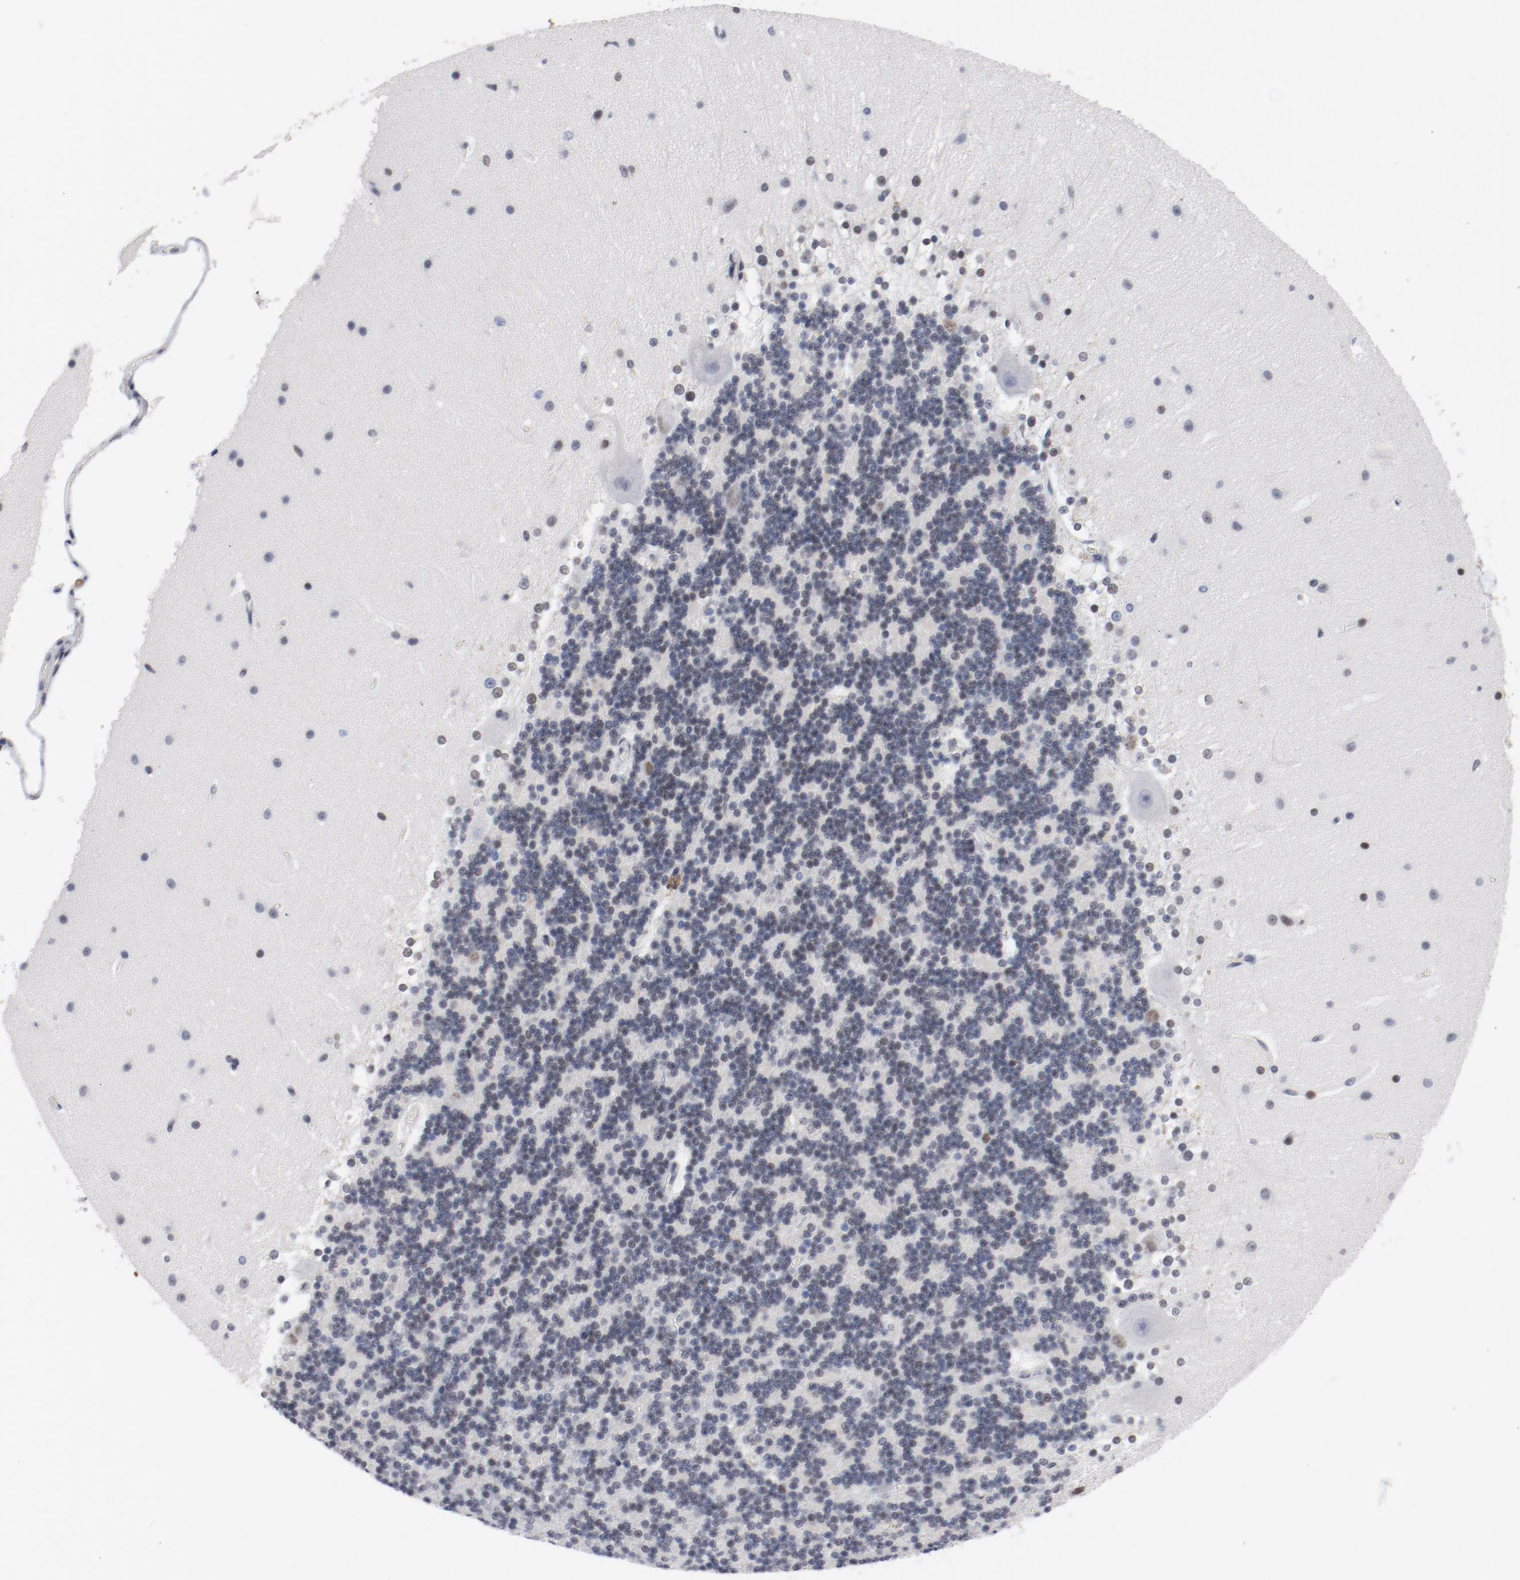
{"staining": {"intensity": "weak", "quantity": "<25%", "location": "nuclear"}, "tissue": "cerebellum", "cell_type": "Cells in granular layer", "image_type": "normal", "snomed": [{"axis": "morphology", "description": "Normal tissue, NOS"}, {"axis": "topography", "description": "Cerebellum"}], "caption": "This is an immunohistochemistry (IHC) photomicrograph of unremarkable cerebellum. There is no positivity in cells in granular layer.", "gene": "ARNT", "patient": {"sex": "female", "age": 19}}